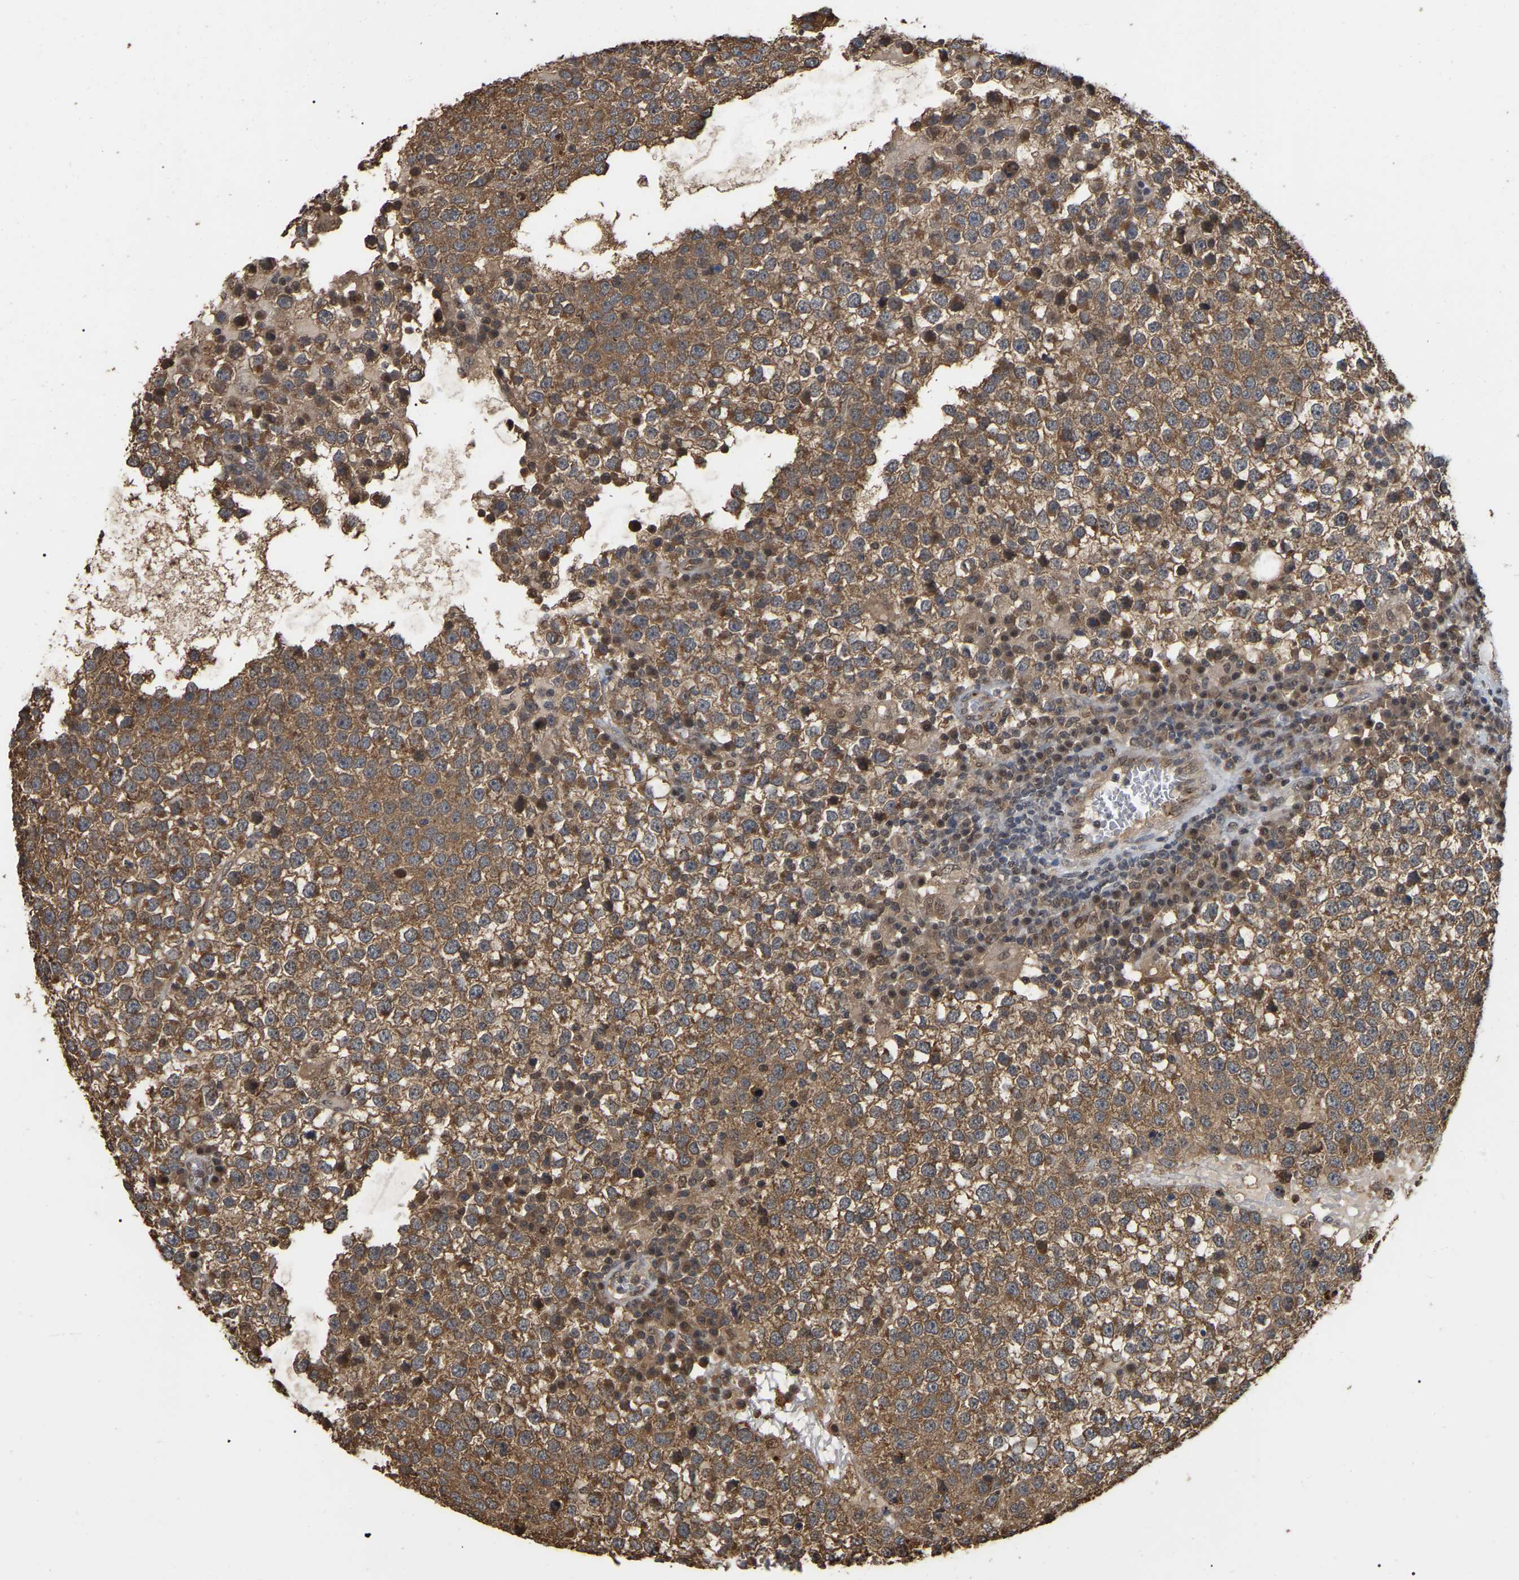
{"staining": {"intensity": "moderate", "quantity": ">75%", "location": "cytoplasmic/membranous"}, "tissue": "testis cancer", "cell_type": "Tumor cells", "image_type": "cancer", "snomed": [{"axis": "morphology", "description": "Seminoma, NOS"}, {"axis": "topography", "description": "Testis"}], "caption": "Immunohistochemistry histopathology image of testis cancer stained for a protein (brown), which shows medium levels of moderate cytoplasmic/membranous staining in approximately >75% of tumor cells.", "gene": "FAM219A", "patient": {"sex": "male", "age": 65}}